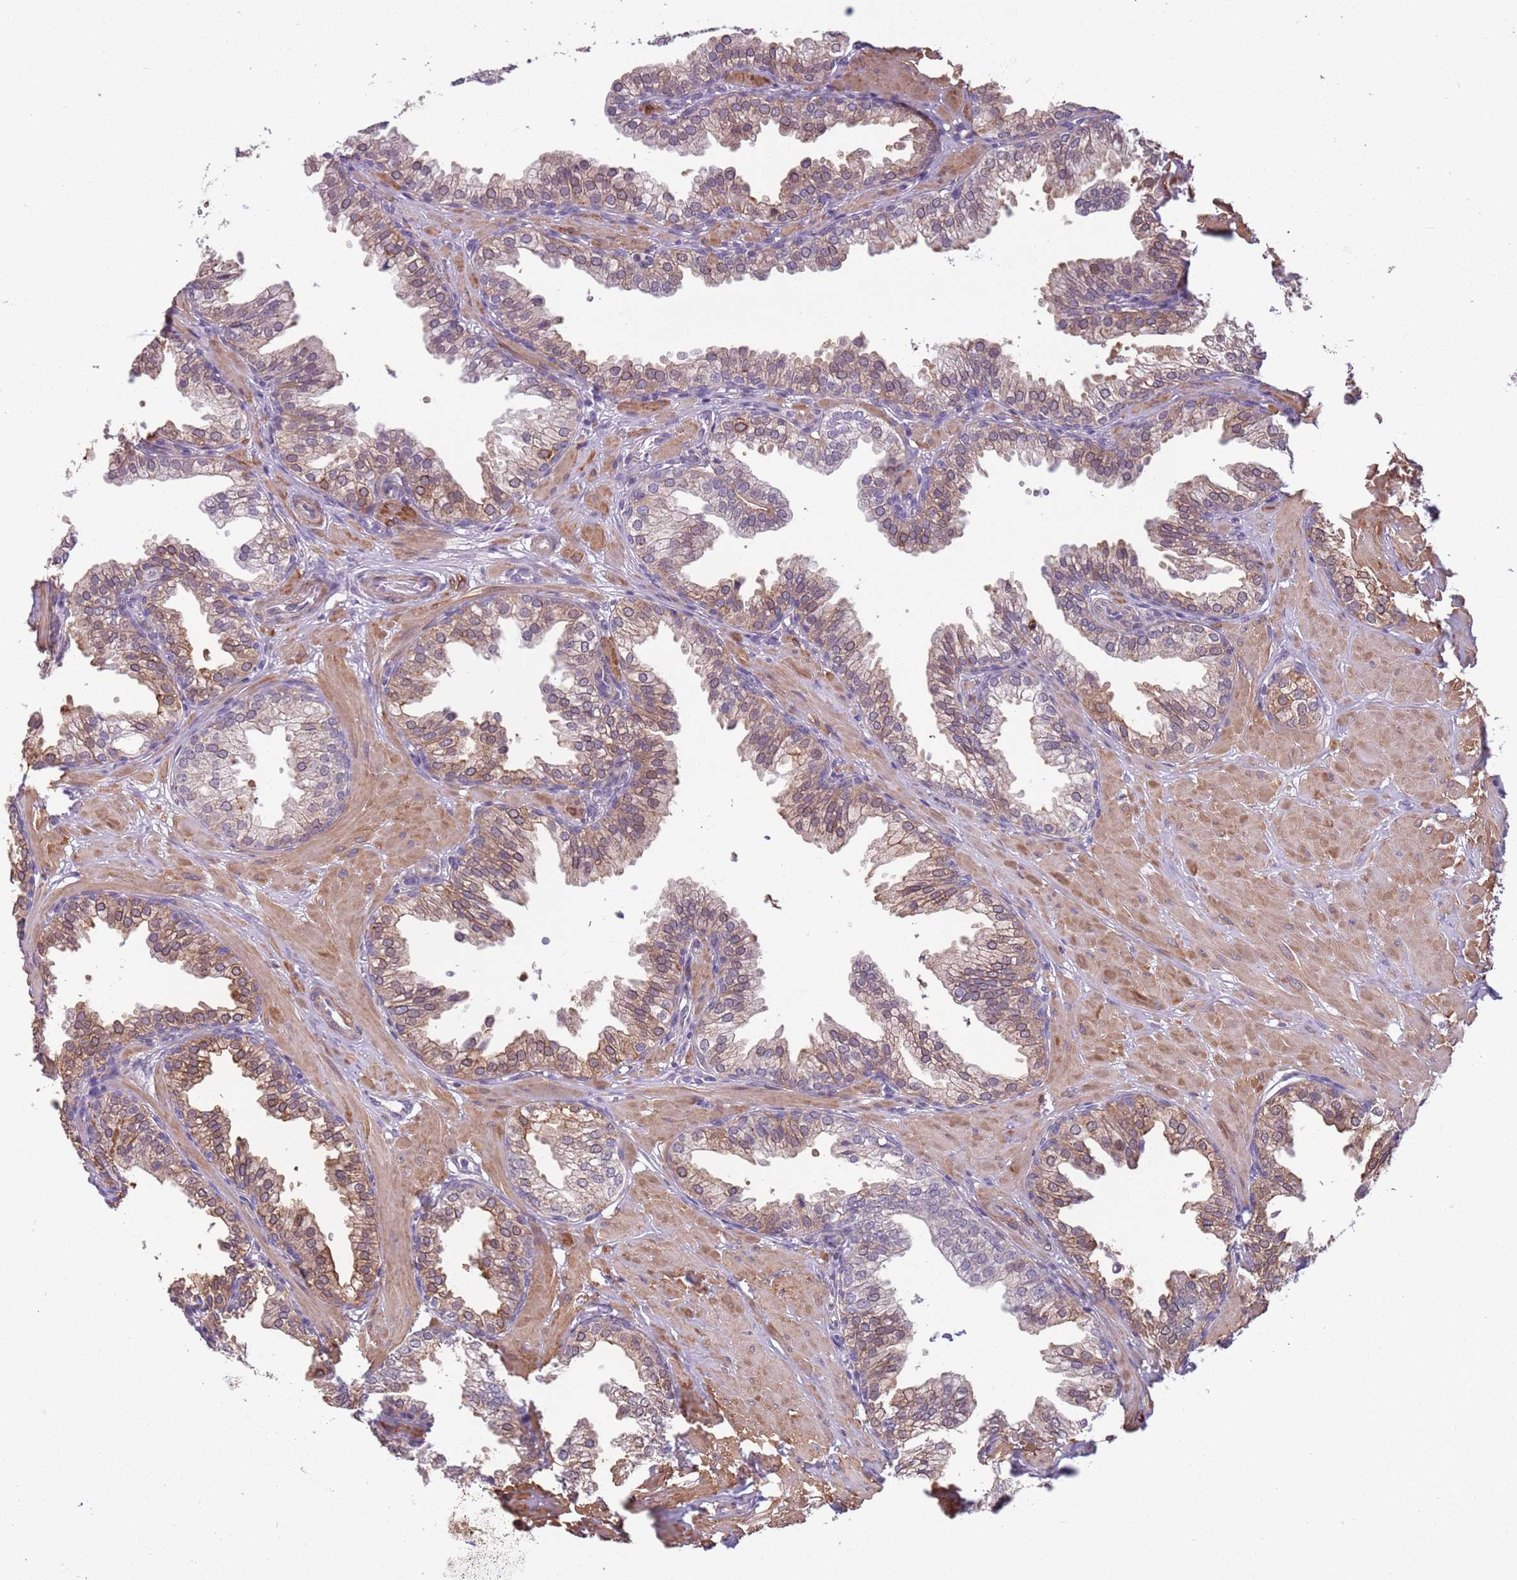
{"staining": {"intensity": "weak", "quantity": "25%-75%", "location": "cytoplasmic/membranous"}, "tissue": "prostate", "cell_type": "Glandular cells", "image_type": "normal", "snomed": [{"axis": "morphology", "description": "Normal tissue, NOS"}, {"axis": "topography", "description": "Prostate"}, {"axis": "topography", "description": "Peripheral nerve tissue"}], "caption": "Immunohistochemical staining of benign prostate reveals 25%-75% levels of weak cytoplasmic/membranous protein positivity in about 25%-75% of glandular cells. The staining was performed using DAB, with brown indicating positive protein expression. Nuclei are stained blue with hematoxylin.", "gene": "JAML", "patient": {"sex": "male", "age": 55}}